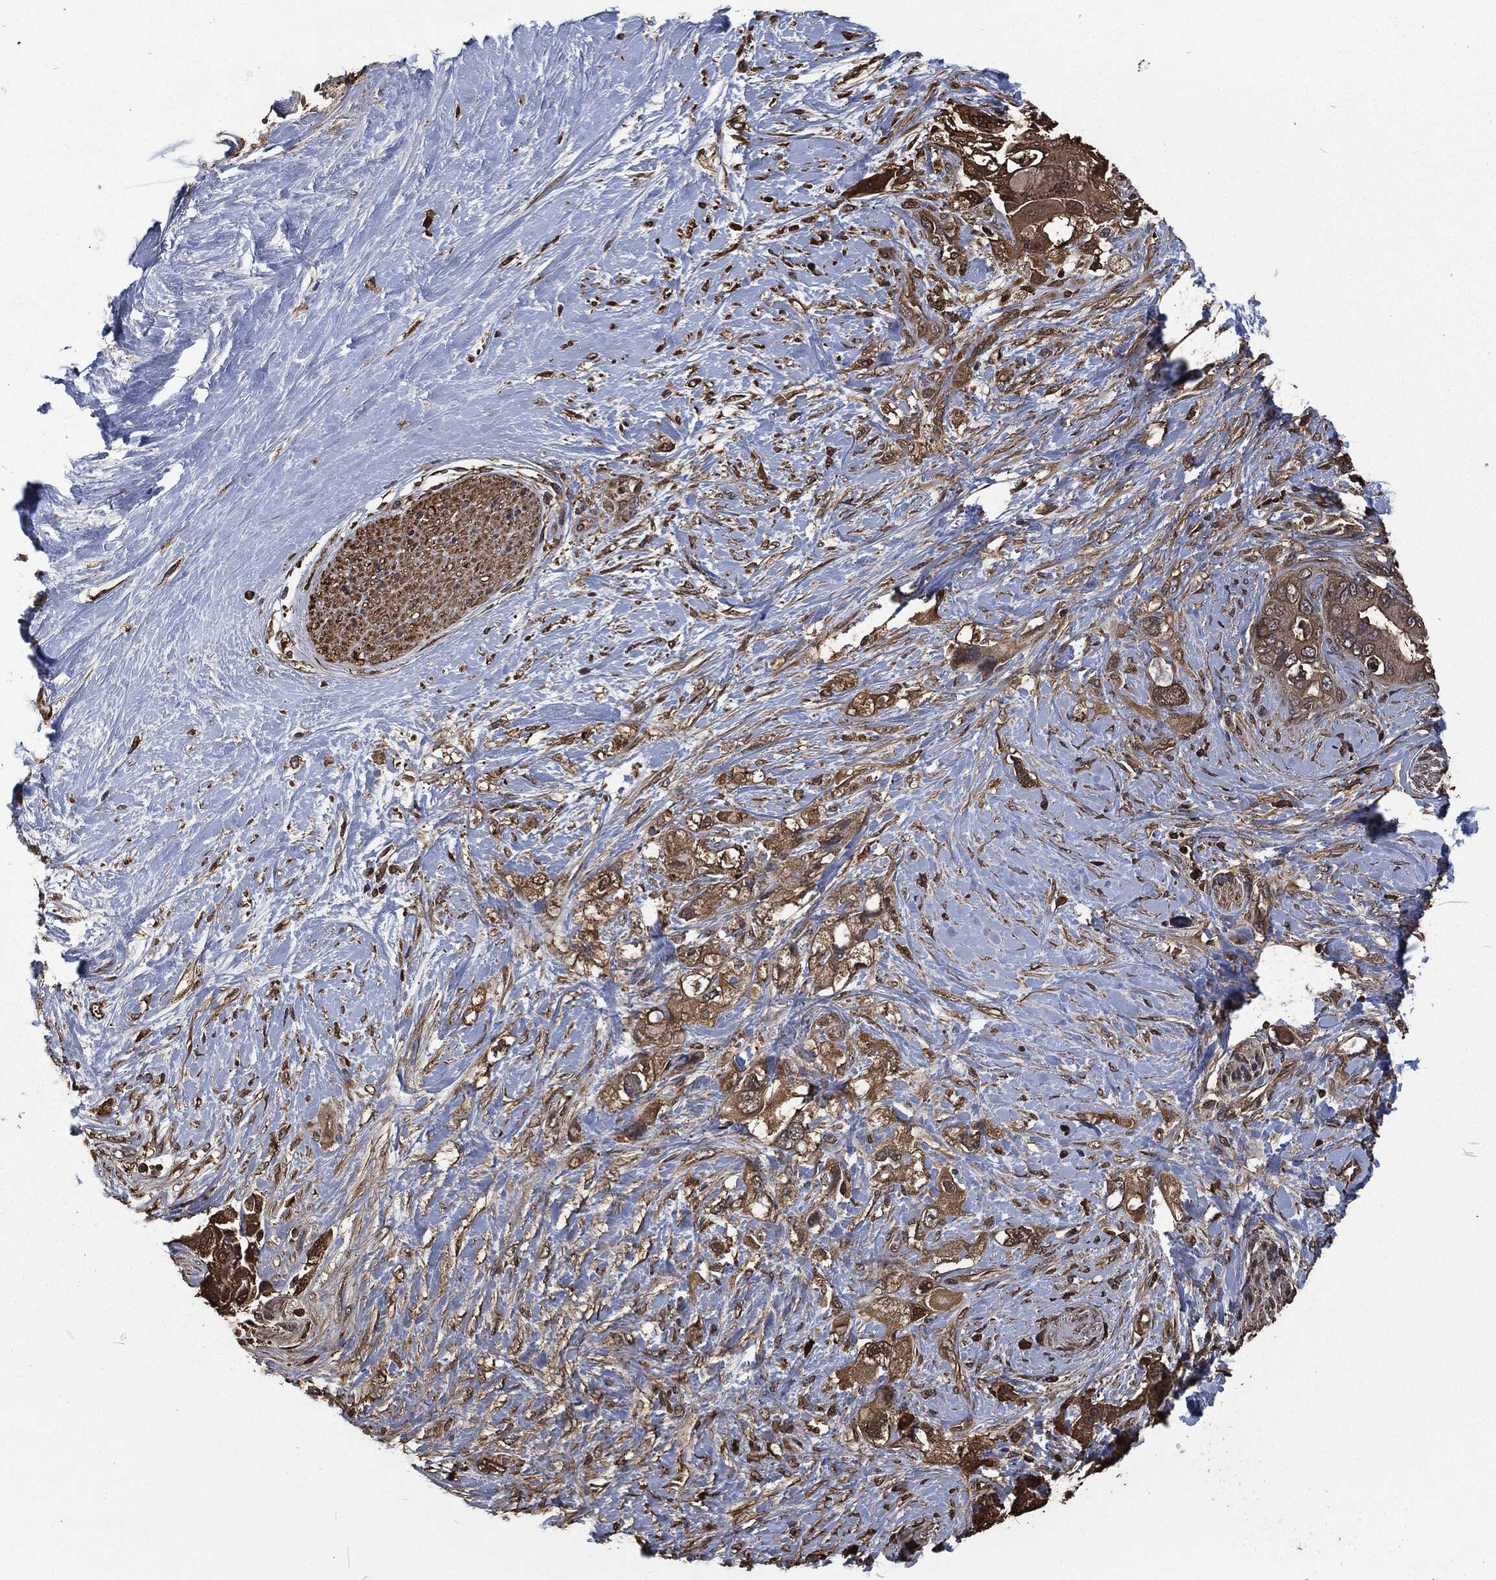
{"staining": {"intensity": "strong", "quantity": ">75%", "location": "cytoplasmic/membranous"}, "tissue": "pancreatic cancer", "cell_type": "Tumor cells", "image_type": "cancer", "snomed": [{"axis": "morphology", "description": "Adenocarcinoma, NOS"}, {"axis": "topography", "description": "Pancreas"}], "caption": "High-magnification brightfield microscopy of adenocarcinoma (pancreatic) stained with DAB (3,3'-diaminobenzidine) (brown) and counterstained with hematoxylin (blue). tumor cells exhibit strong cytoplasmic/membranous expression is appreciated in about>75% of cells. (DAB (3,3'-diaminobenzidine) IHC, brown staining for protein, blue staining for nuclei).", "gene": "PRDX4", "patient": {"sex": "female", "age": 56}}